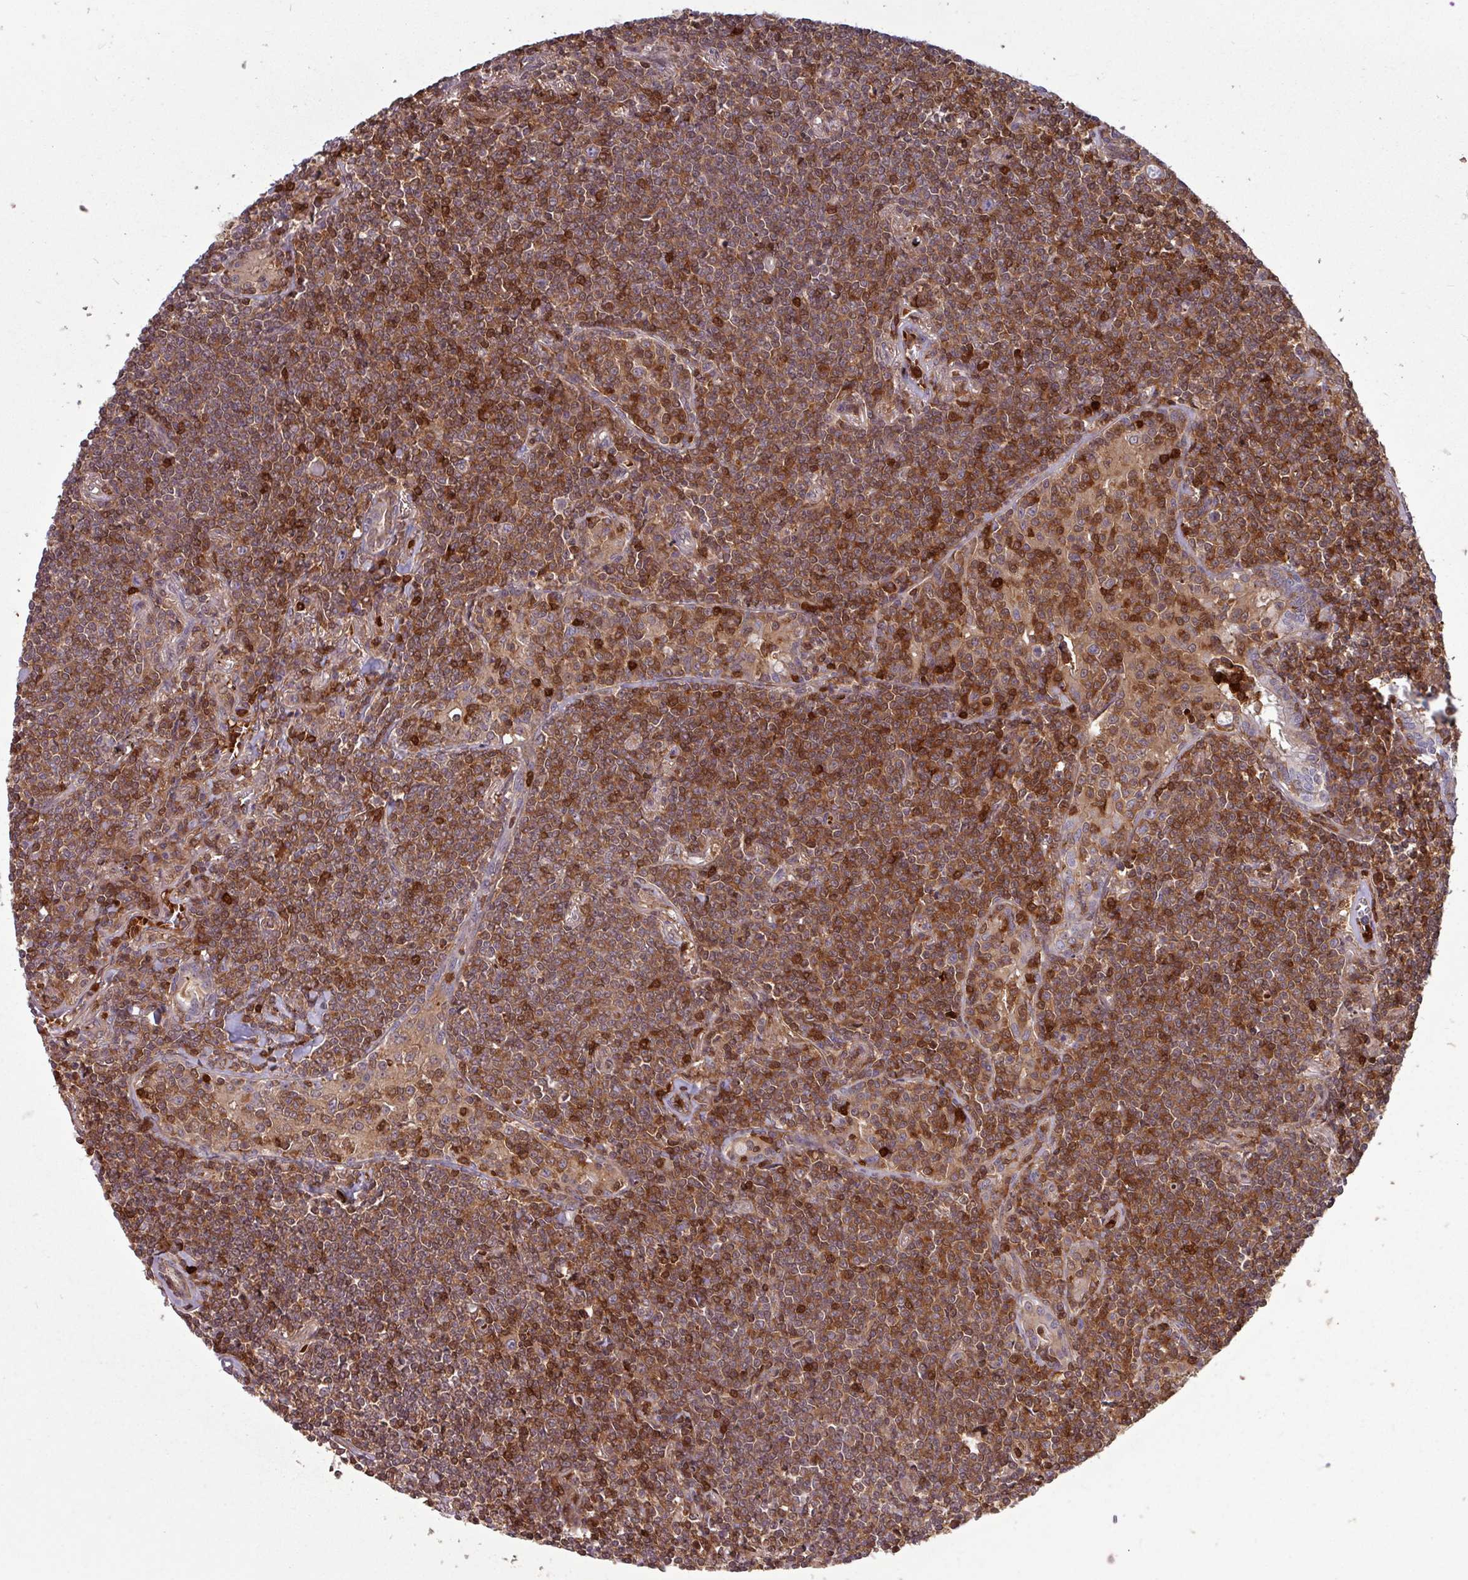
{"staining": {"intensity": "moderate", "quantity": ">75%", "location": "cytoplasmic/membranous,nuclear"}, "tissue": "lymphoma", "cell_type": "Tumor cells", "image_type": "cancer", "snomed": [{"axis": "morphology", "description": "Malignant lymphoma, non-Hodgkin's type, Low grade"}, {"axis": "topography", "description": "Lung"}], "caption": "A histopathology image of human malignant lymphoma, non-Hodgkin's type (low-grade) stained for a protein reveals moderate cytoplasmic/membranous and nuclear brown staining in tumor cells. The staining was performed using DAB, with brown indicating positive protein expression. Nuclei are stained blue with hematoxylin.", "gene": "SEC61G", "patient": {"sex": "female", "age": 71}}